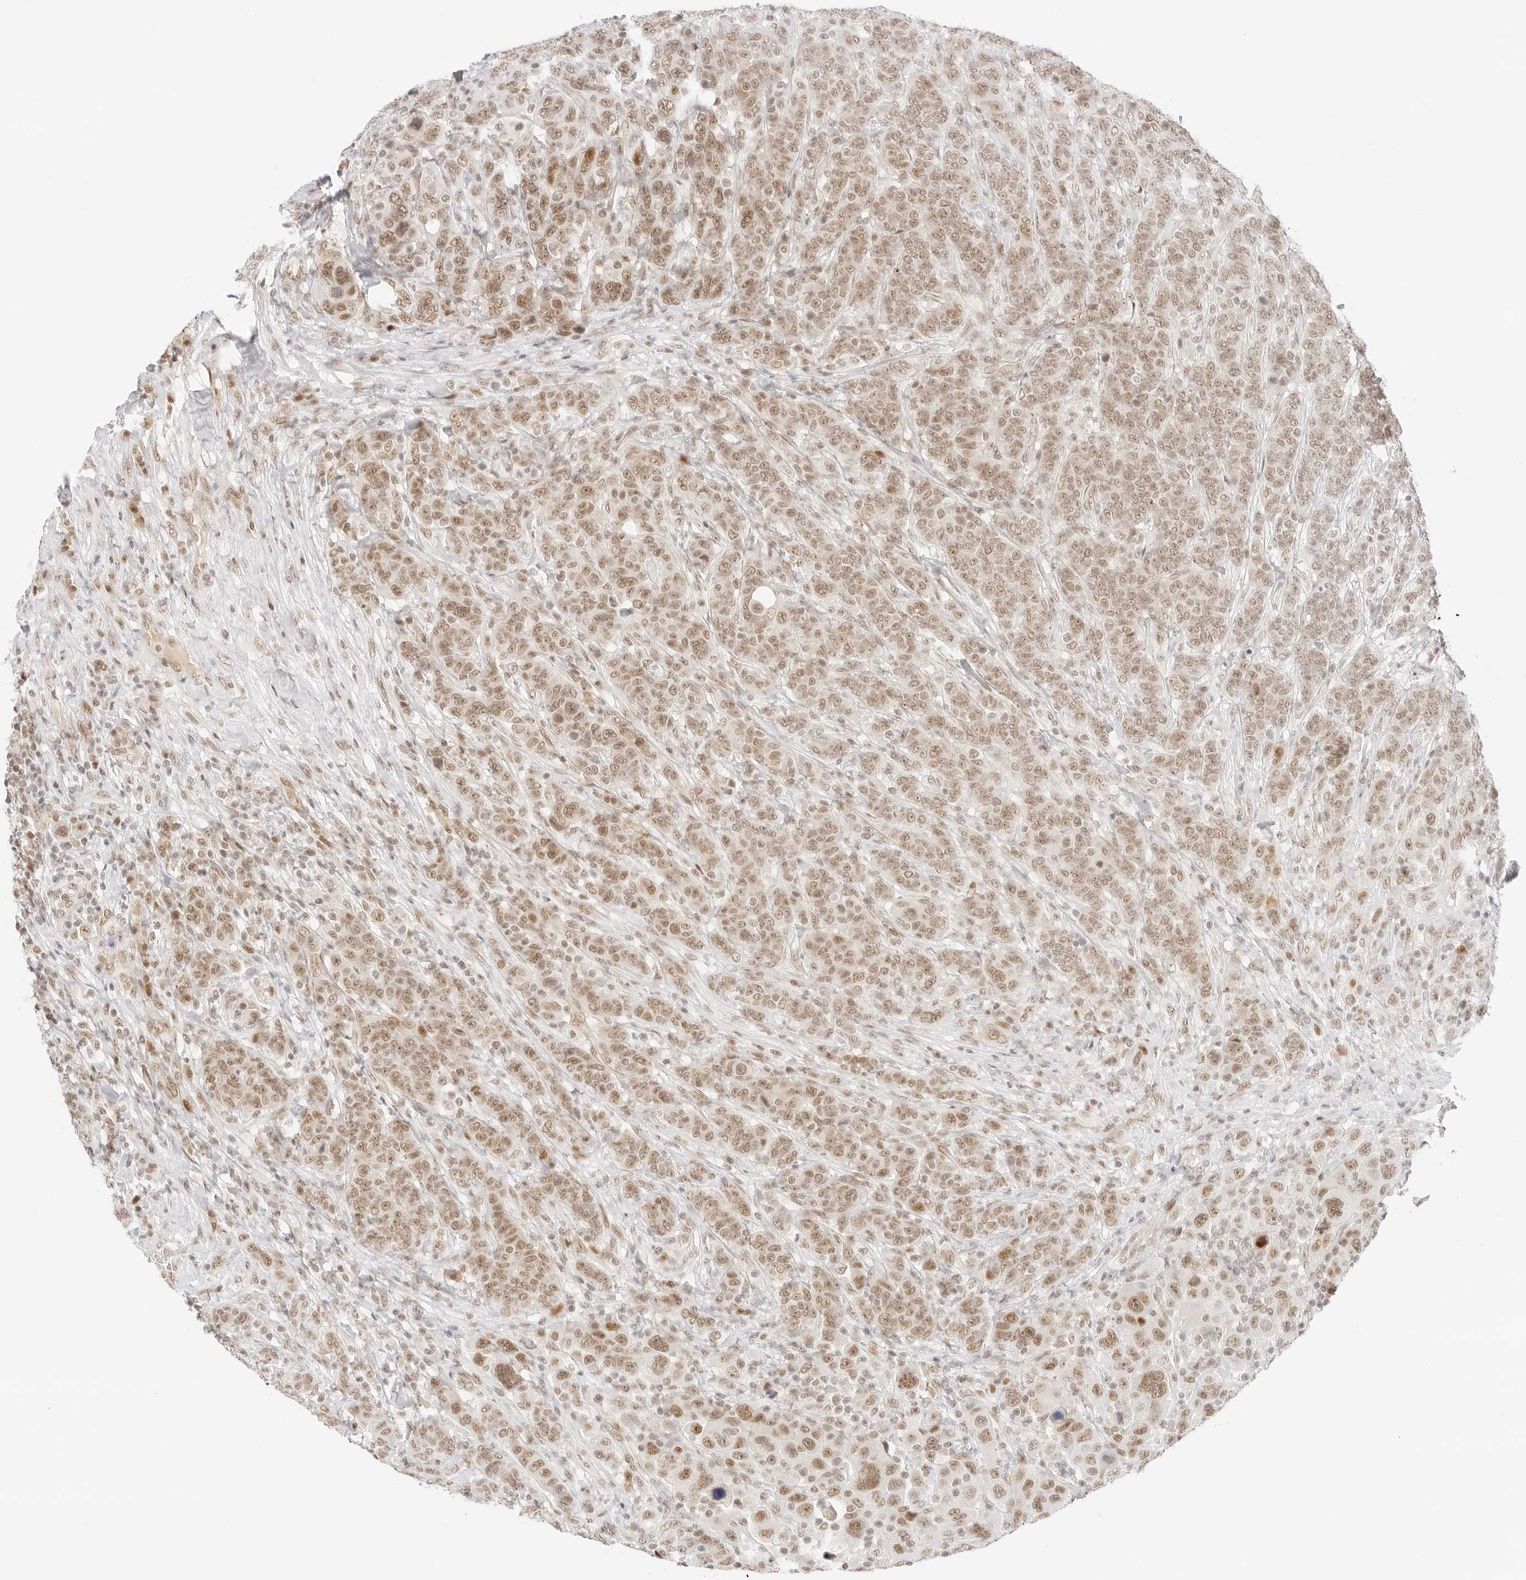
{"staining": {"intensity": "moderate", "quantity": ">75%", "location": "nuclear"}, "tissue": "breast cancer", "cell_type": "Tumor cells", "image_type": "cancer", "snomed": [{"axis": "morphology", "description": "Duct carcinoma"}, {"axis": "topography", "description": "Breast"}], "caption": "IHC histopathology image of neoplastic tissue: human invasive ductal carcinoma (breast) stained using immunohistochemistry shows medium levels of moderate protein expression localized specifically in the nuclear of tumor cells, appearing as a nuclear brown color.", "gene": "ITGA6", "patient": {"sex": "female", "age": 37}}